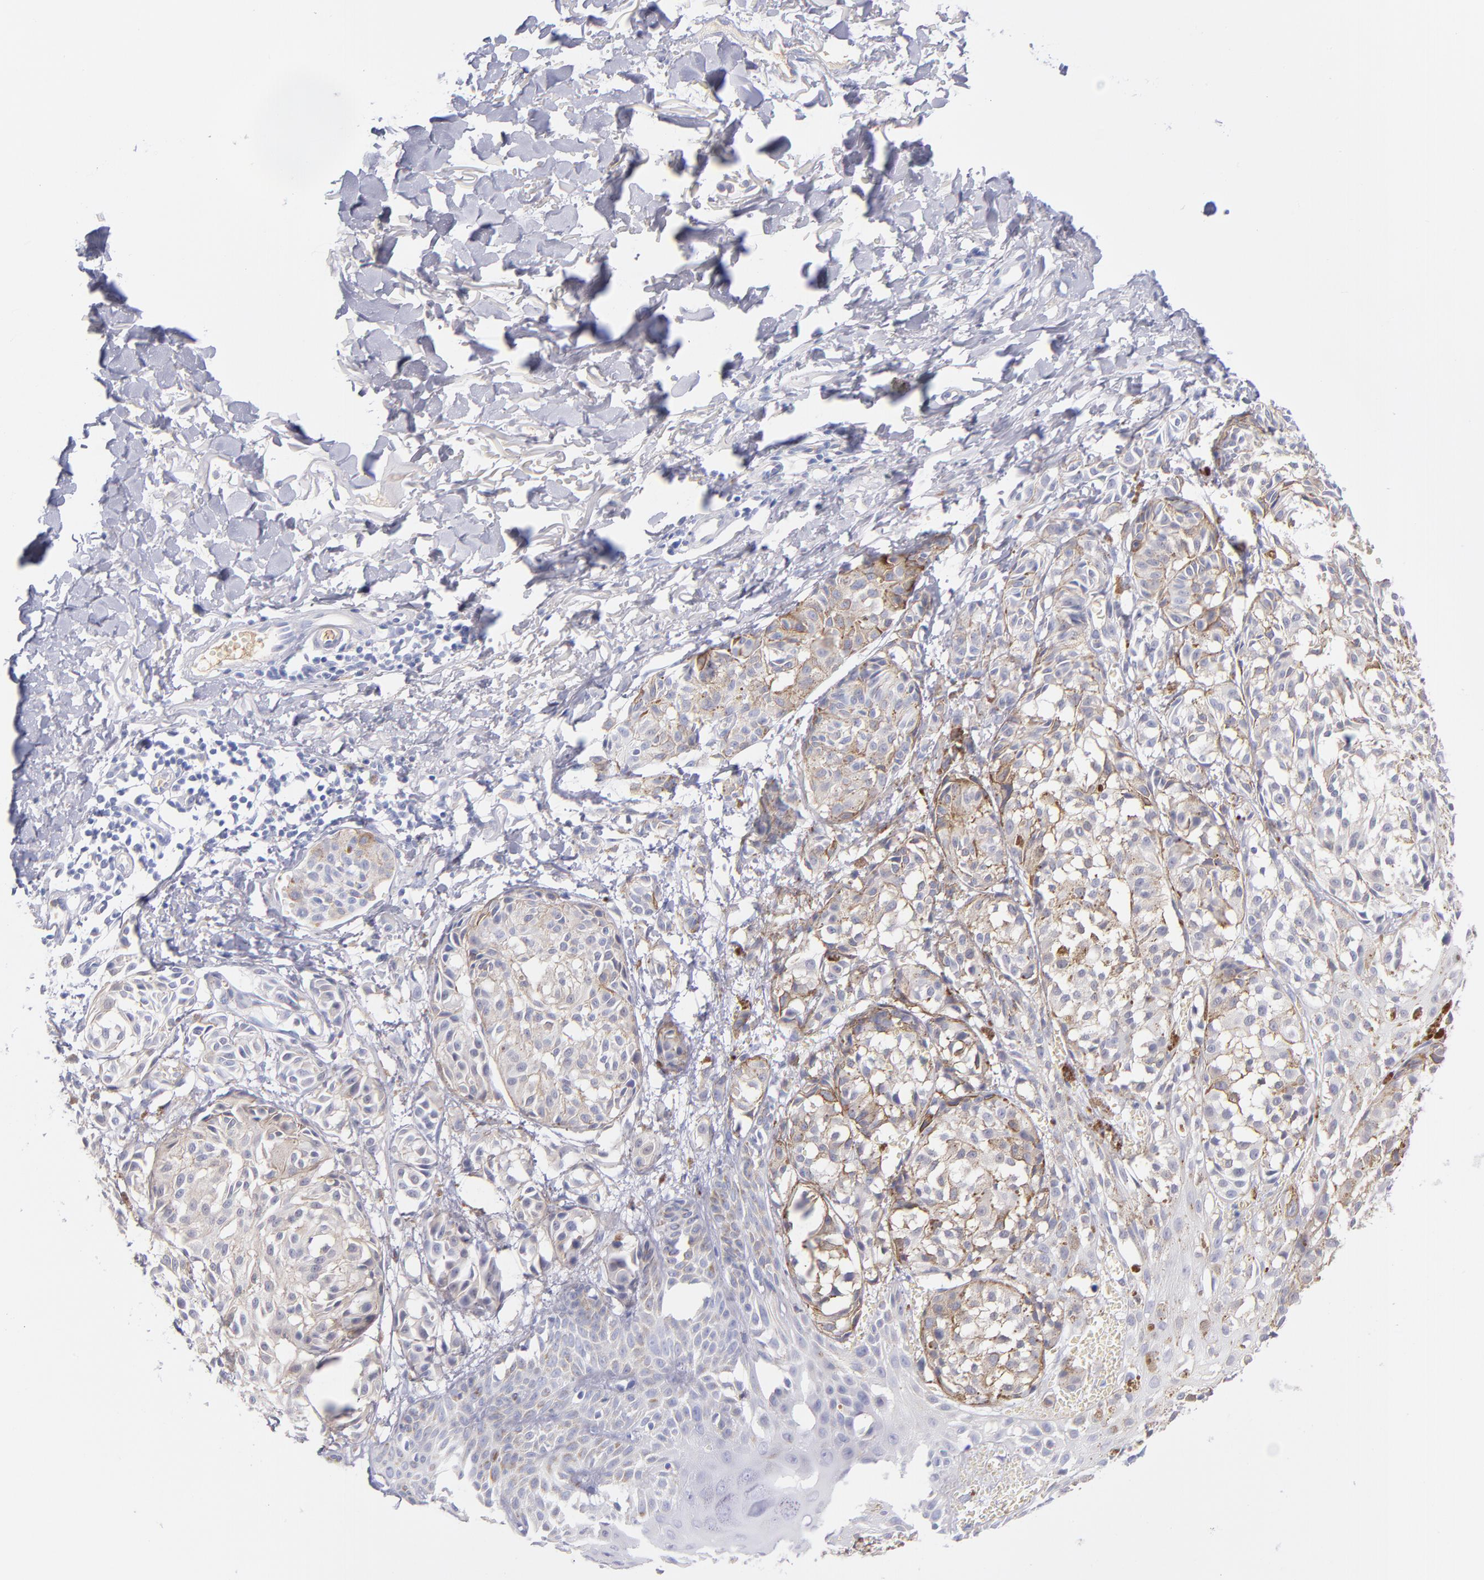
{"staining": {"intensity": "weak", "quantity": "25%-75%", "location": "cytoplasmic/membranous"}, "tissue": "melanoma", "cell_type": "Tumor cells", "image_type": "cancer", "snomed": [{"axis": "morphology", "description": "Malignant melanoma, NOS"}, {"axis": "topography", "description": "Skin"}], "caption": "Protein expression by IHC shows weak cytoplasmic/membranous staining in approximately 25%-75% of tumor cells in malignant melanoma. The staining was performed using DAB, with brown indicating positive protein expression. Nuclei are stained blue with hematoxylin.", "gene": "HP", "patient": {"sex": "male", "age": 76}}